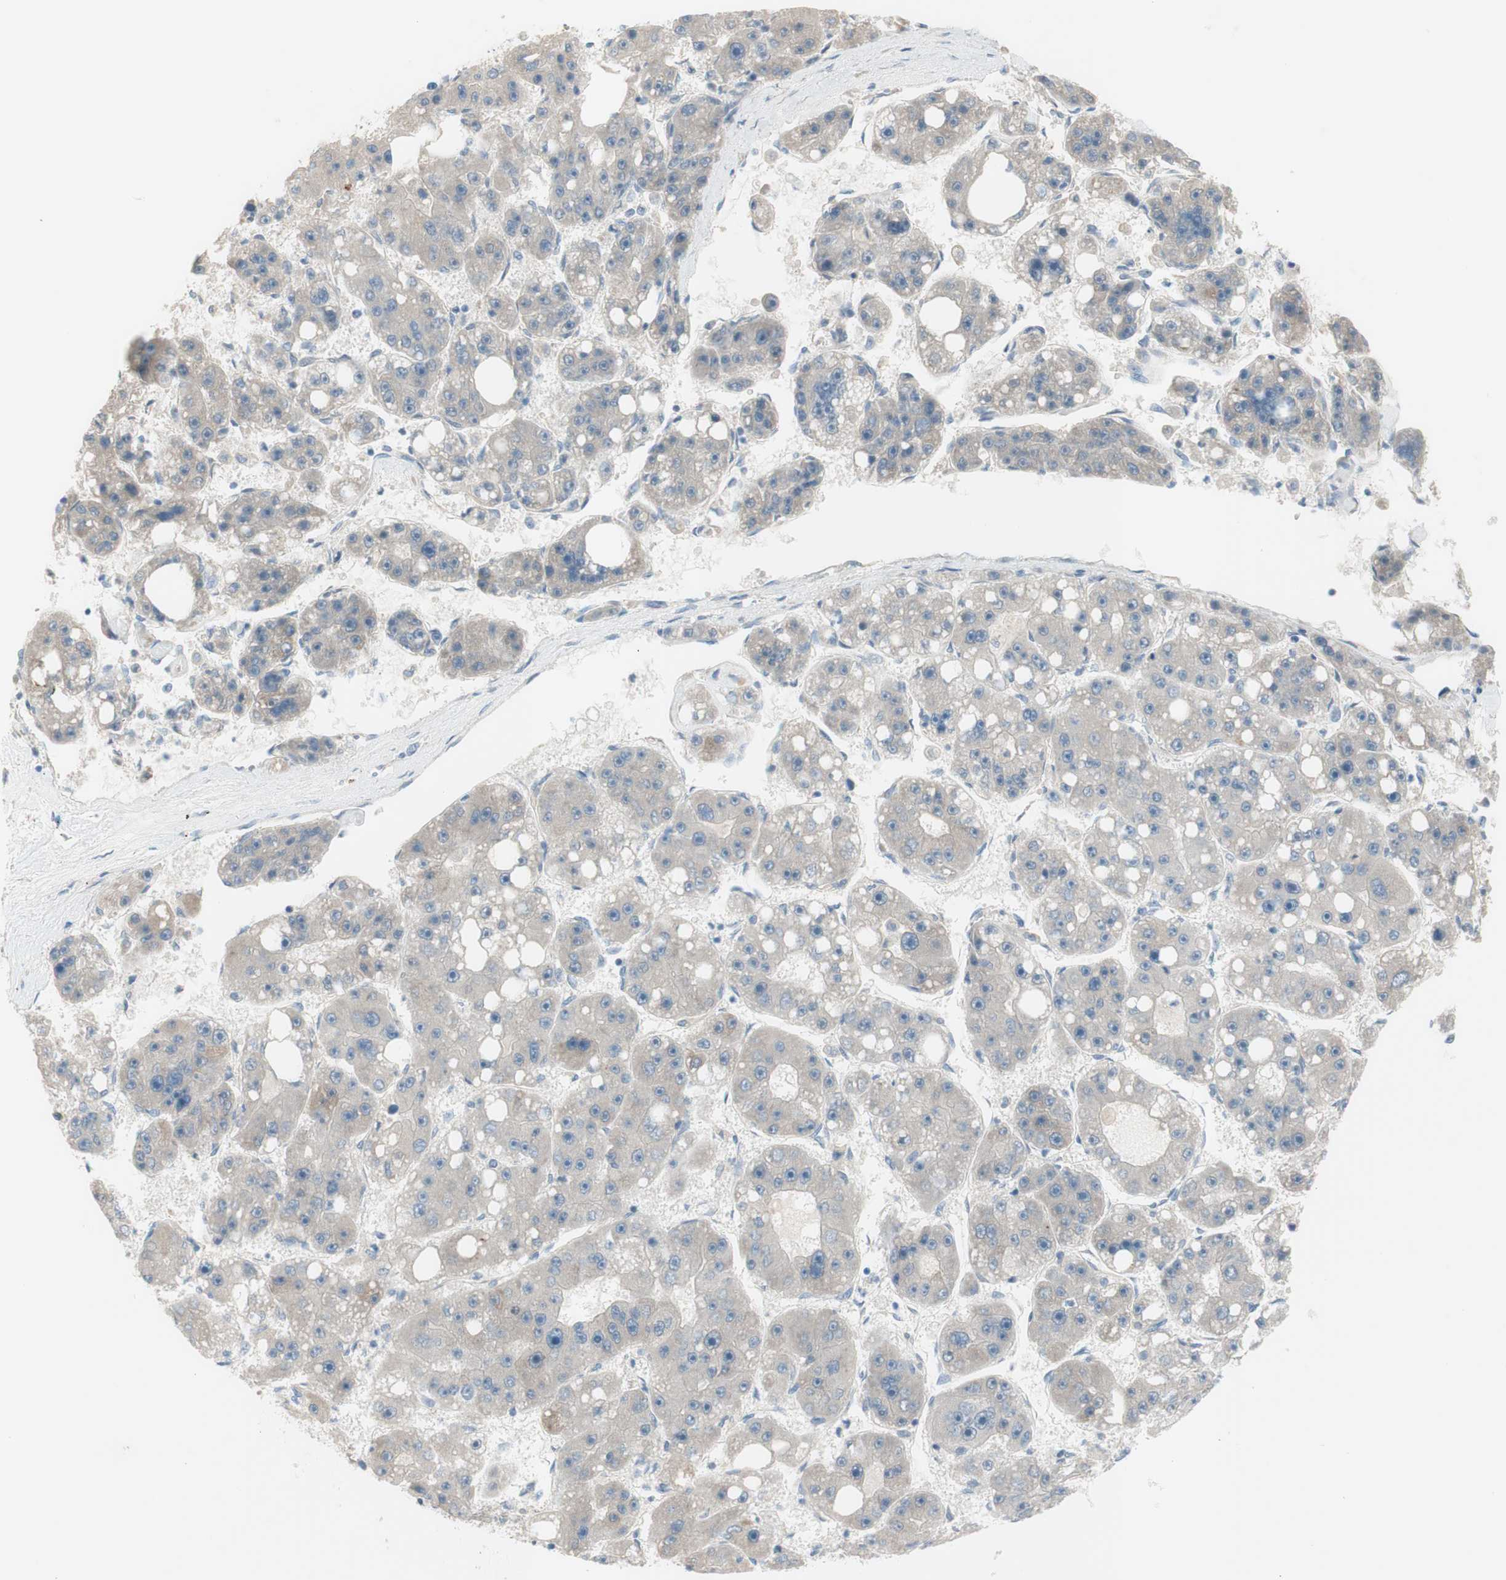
{"staining": {"intensity": "weak", "quantity": "25%-75%", "location": "cytoplasmic/membranous"}, "tissue": "liver cancer", "cell_type": "Tumor cells", "image_type": "cancer", "snomed": [{"axis": "morphology", "description": "Carcinoma, Hepatocellular, NOS"}, {"axis": "topography", "description": "Liver"}], "caption": "Hepatocellular carcinoma (liver) stained with immunohistochemistry displays weak cytoplasmic/membranous expression in approximately 25%-75% of tumor cells.", "gene": "FDFT1", "patient": {"sex": "female", "age": 61}}